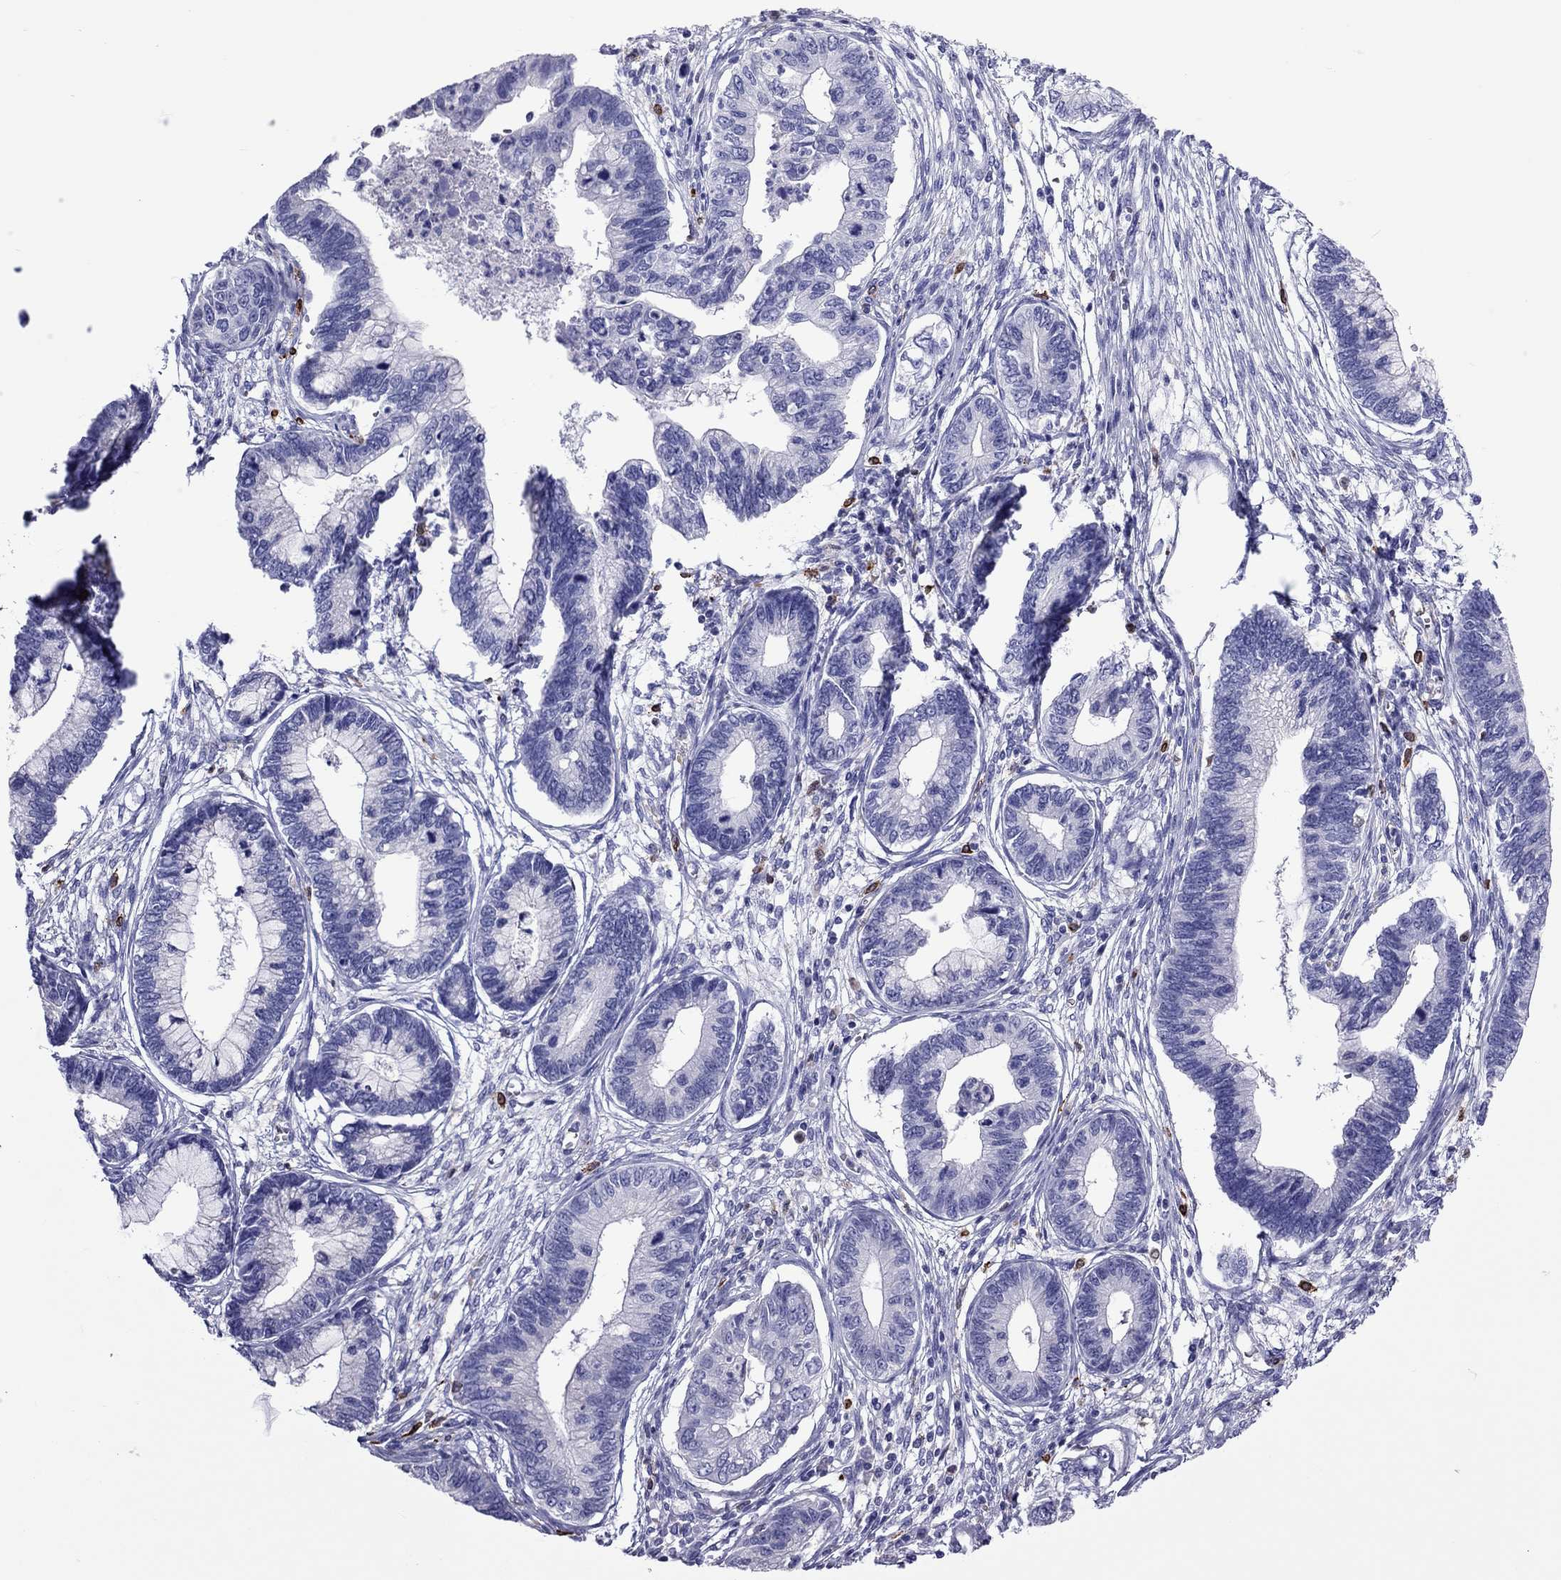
{"staining": {"intensity": "negative", "quantity": "none", "location": "none"}, "tissue": "cervical cancer", "cell_type": "Tumor cells", "image_type": "cancer", "snomed": [{"axis": "morphology", "description": "Adenocarcinoma, NOS"}, {"axis": "topography", "description": "Cervix"}], "caption": "Histopathology image shows no protein staining in tumor cells of cervical cancer (adenocarcinoma) tissue.", "gene": "ADORA2A", "patient": {"sex": "female", "age": 44}}